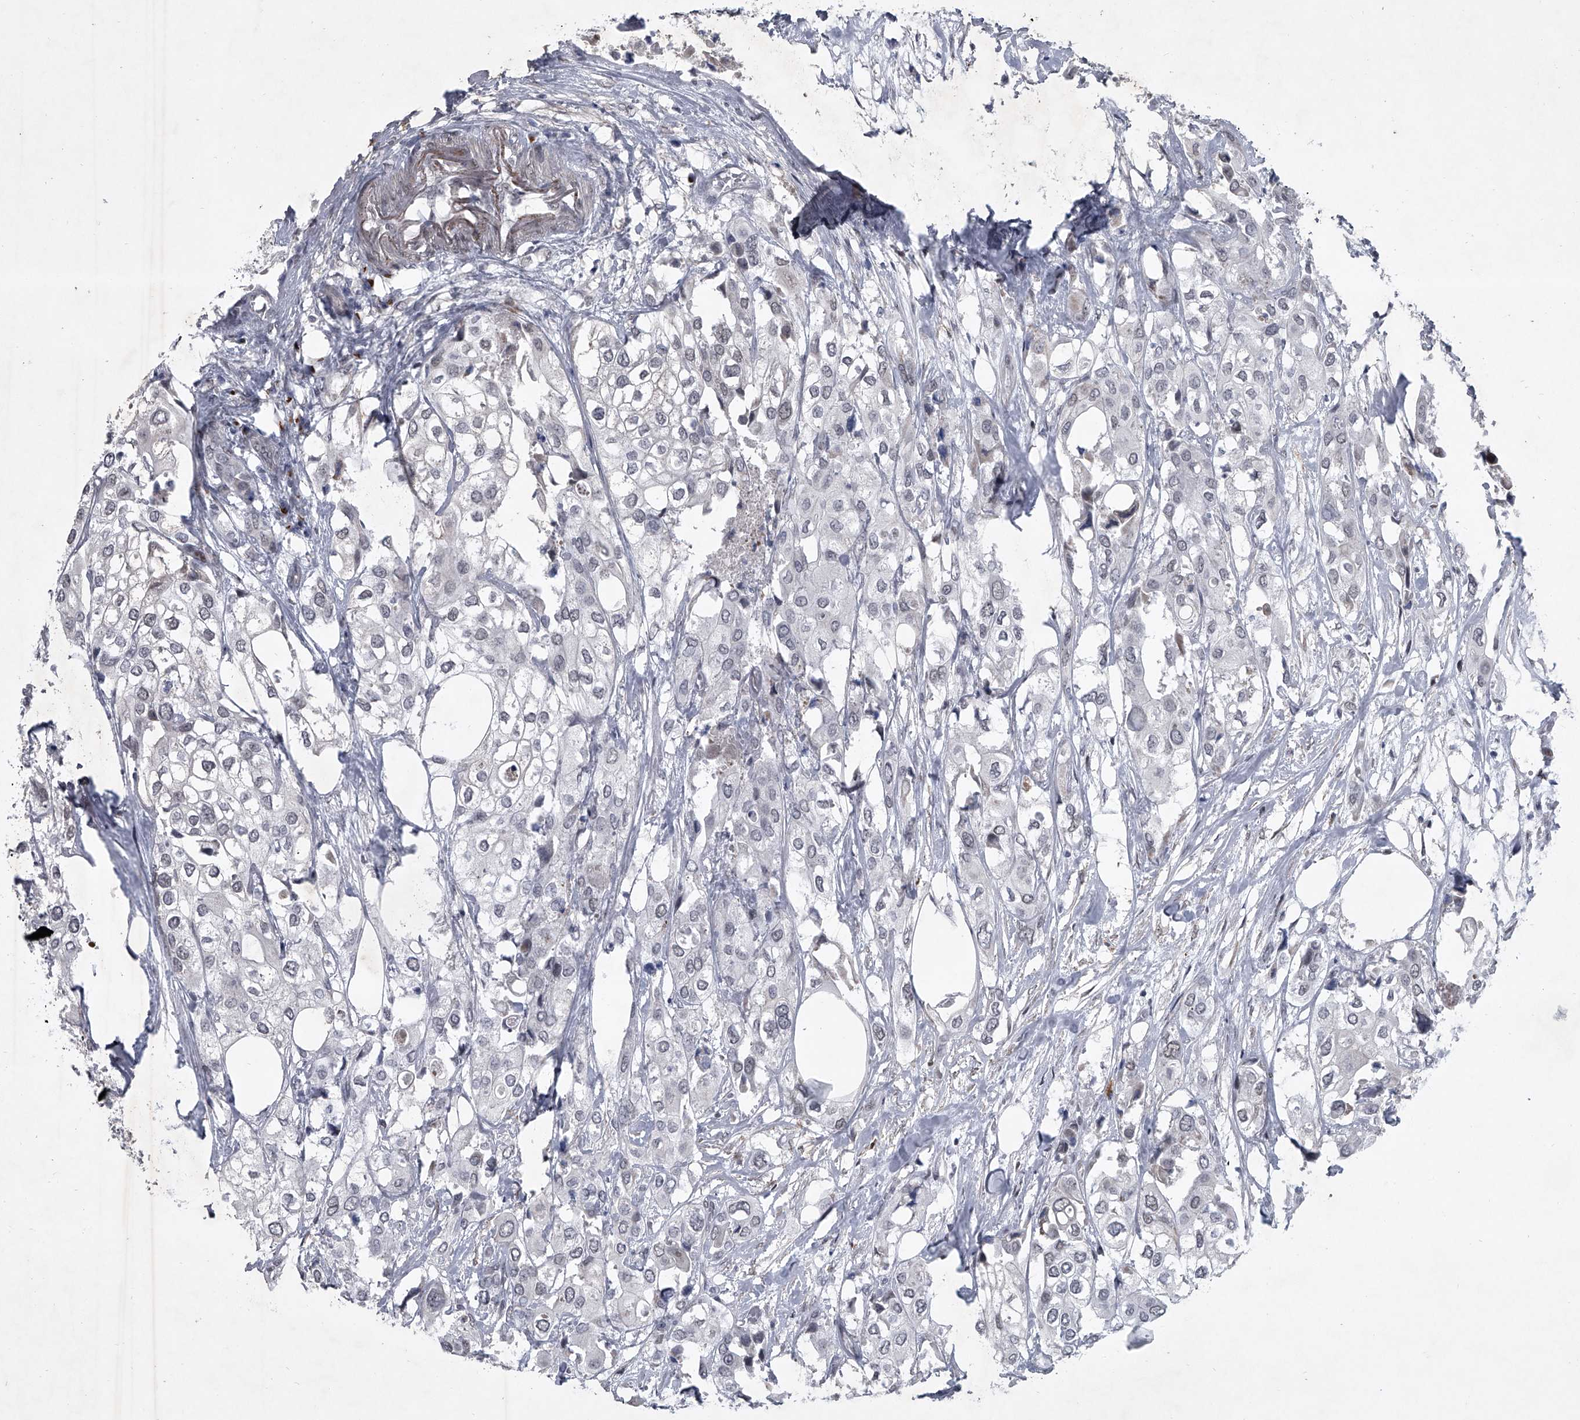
{"staining": {"intensity": "negative", "quantity": "none", "location": "none"}, "tissue": "urothelial cancer", "cell_type": "Tumor cells", "image_type": "cancer", "snomed": [{"axis": "morphology", "description": "Urothelial carcinoma, High grade"}, {"axis": "topography", "description": "Urinary bladder"}], "caption": "IHC photomicrograph of neoplastic tissue: urothelial cancer stained with DAB (3,3'-diaminobenzidine) demonstrates no significant protein expression in tumor cells.", "gene": "MLLT1", "patient": {"sex": "male", "age": 64}}